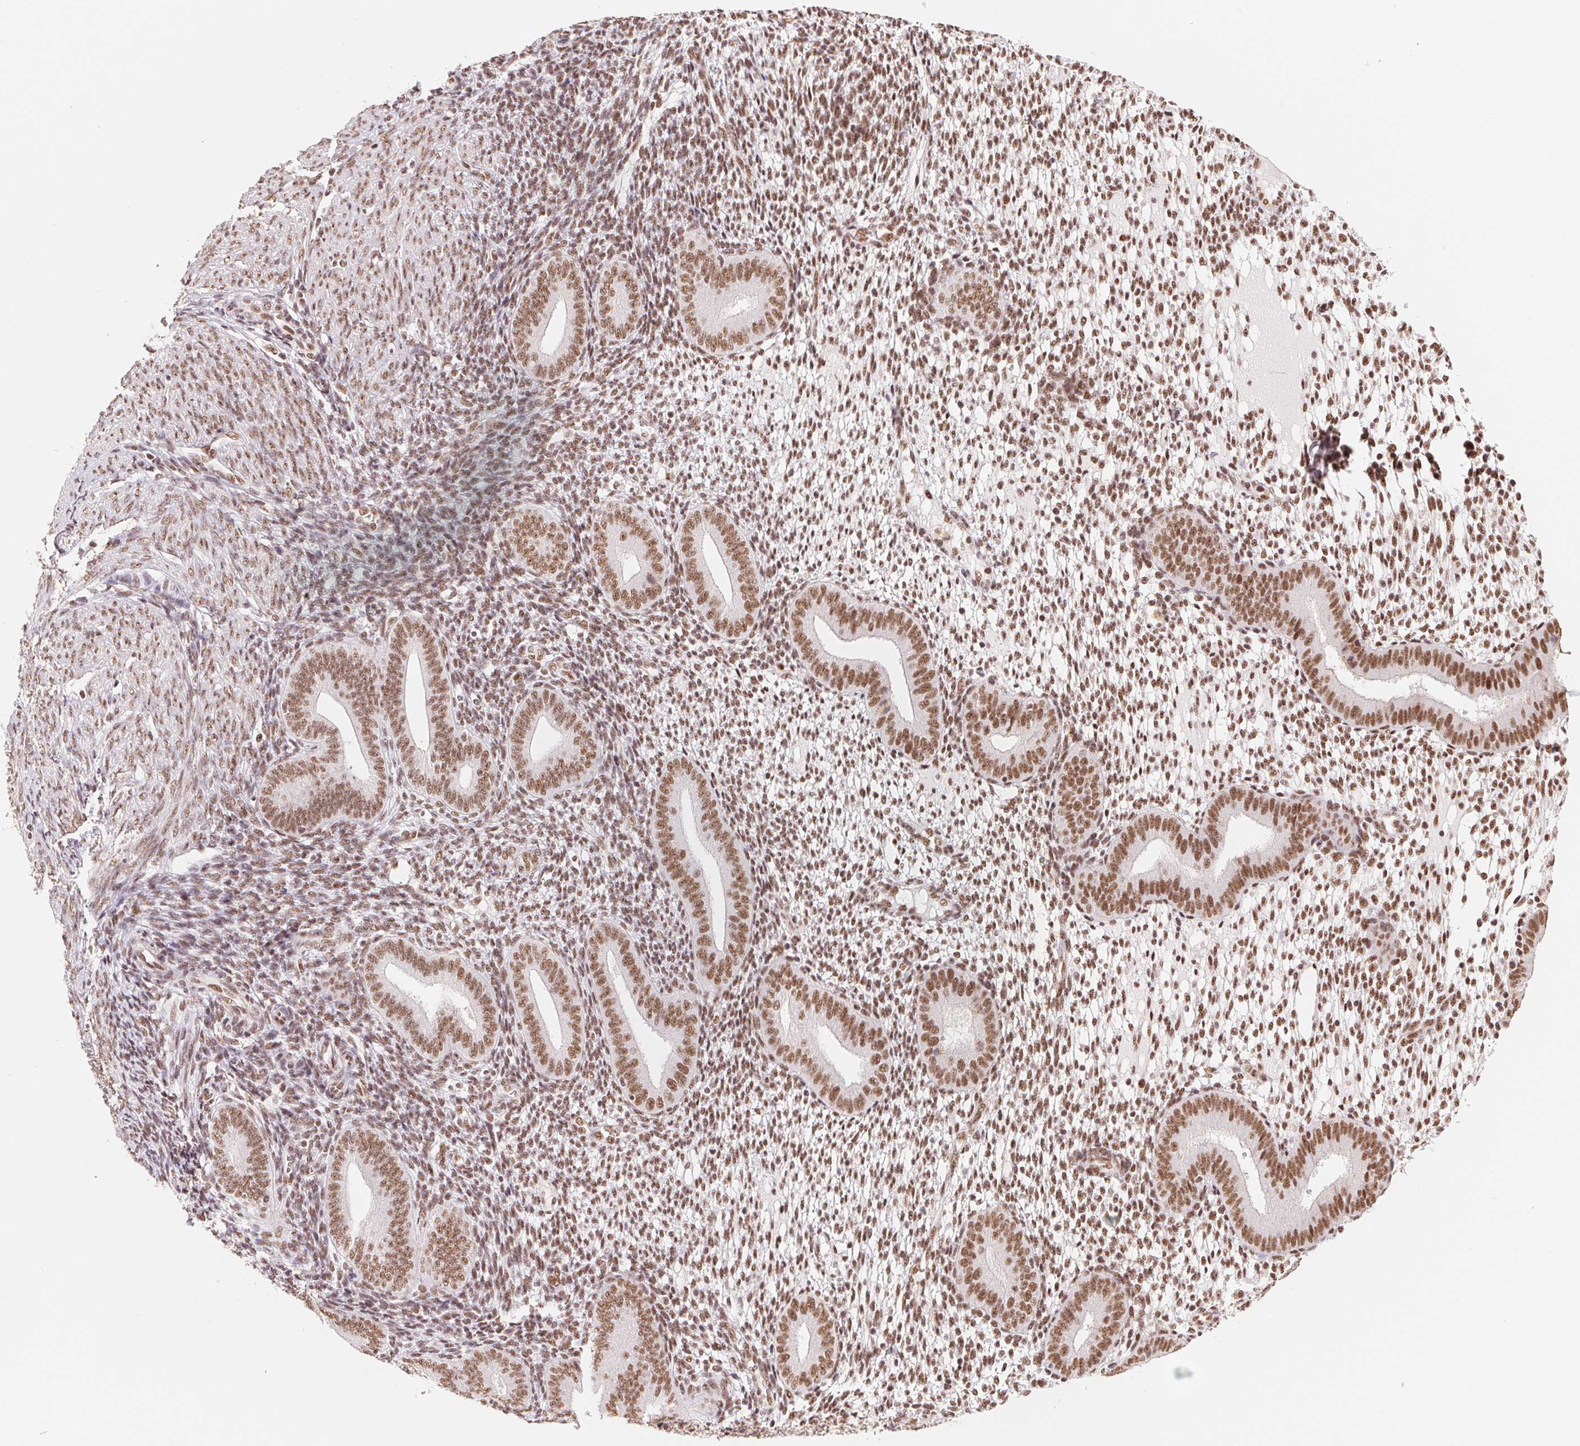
{"staining": {"intensity": "moderate", "quantity": ">75%", "location": "nuclear"}, "tissue": "endometrium", "cell_type": "Cells in endometrial stroma", "image_type": "normal", "snomed": [{"axis": "morphology", "description": "Normal tissue, NOS"}, {"axis": "topography", "description": "Endometrium"}], "caption": "Immunohistochemical staining of unremarkable endometrium demonstrates moderate nuclear protein expression in about >75% of cells in endometrial stroma.", "gene": "SREK1", "patient": {"sex": "female", "age": 40}}